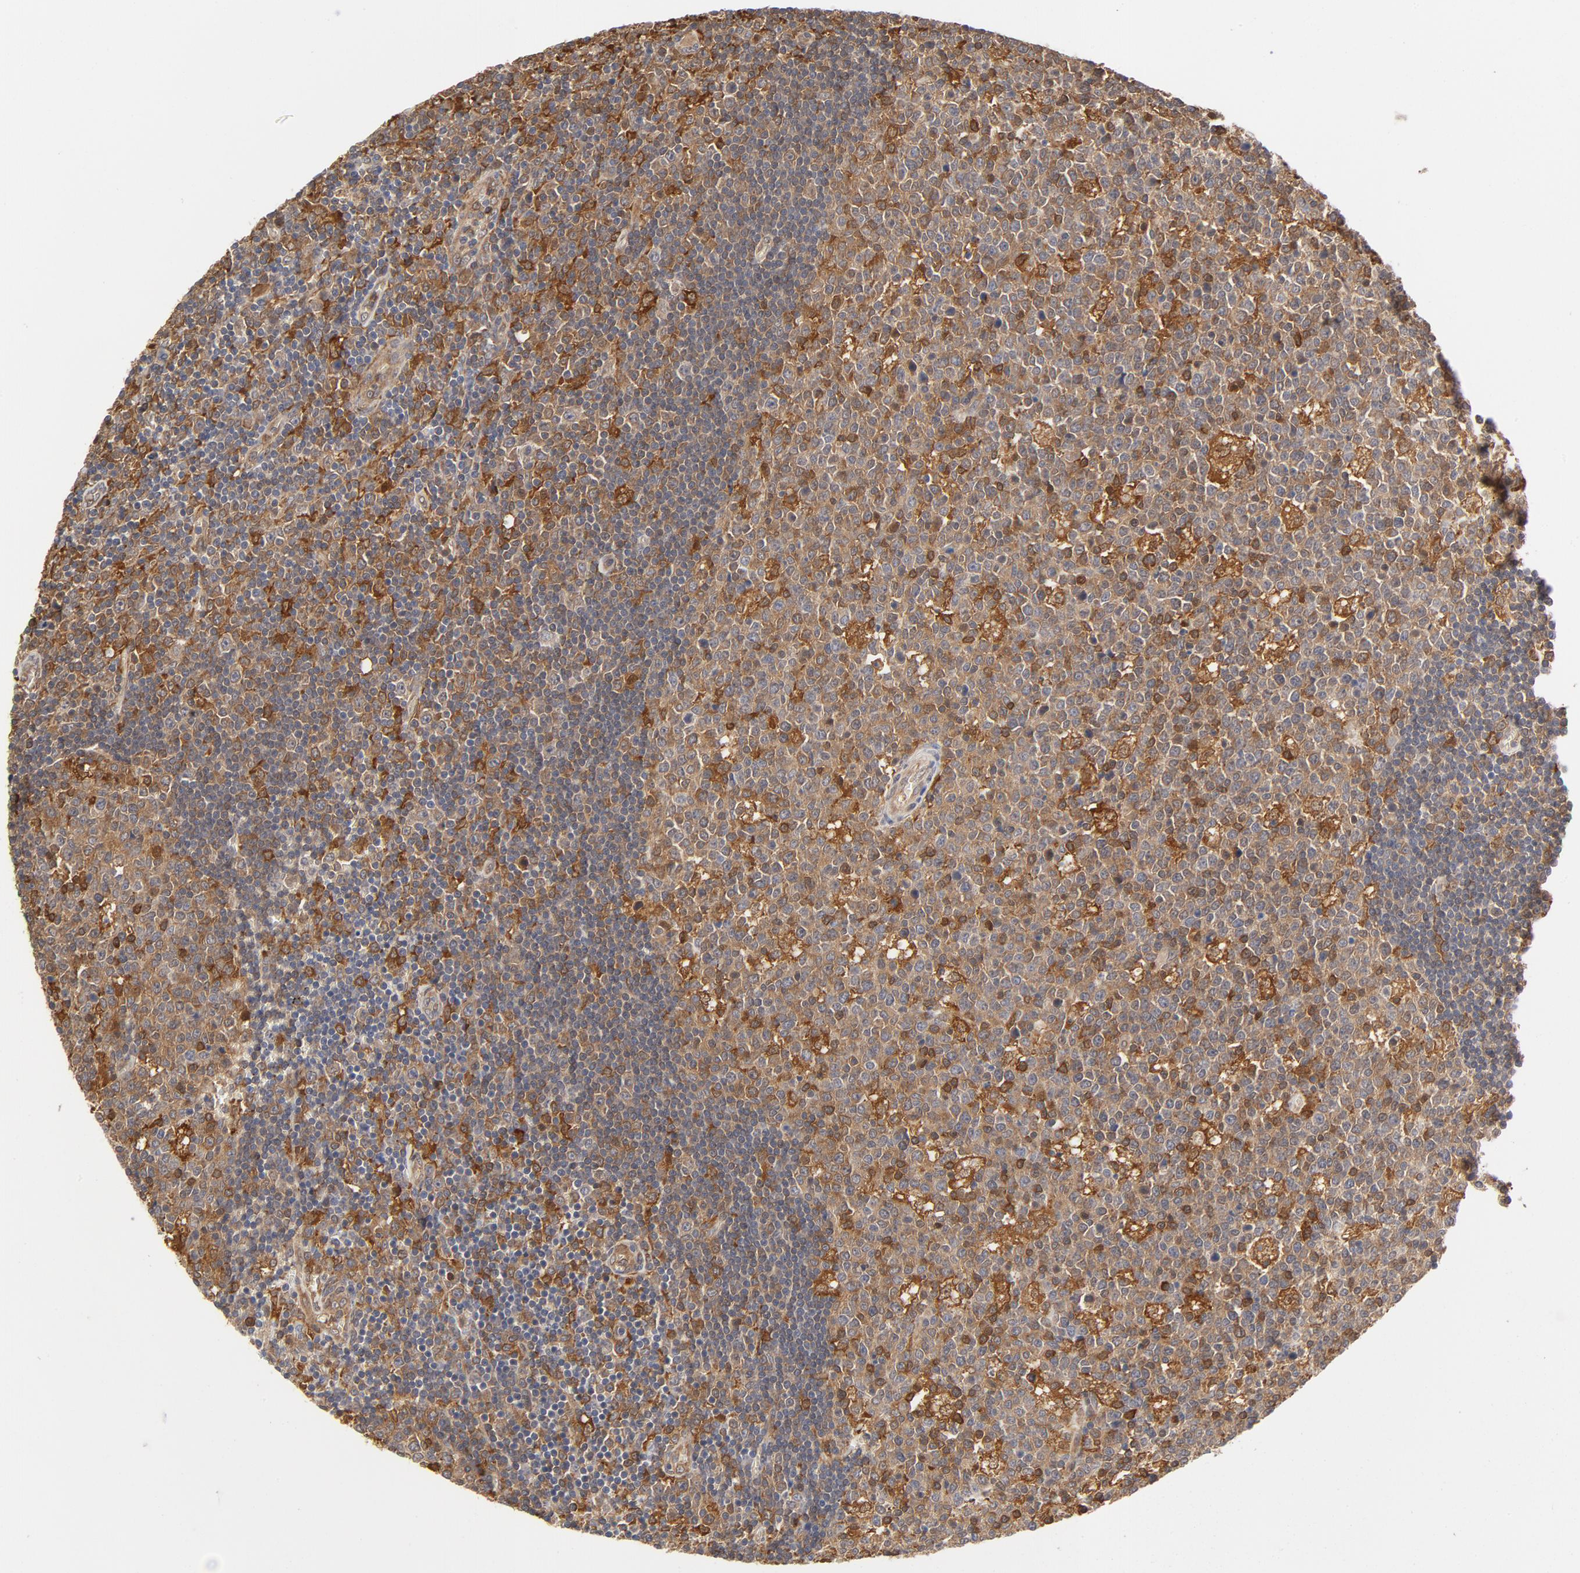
{"staining": {"intensity": "moderate", "quantity": "25%-75%", "location": "cytoplasmic/membranous"}, "tissue": "lymph node", "cell_type": "Germinal center cells", "image_type": "normal", "snomed": [{"axis": "morphology", "description": "Normal tissue, NOS"}, {"axis": "topography", "description": "Lymph node"}, {"axis": "topography", "description": "Salivary gland"}], "caption": "Germinal center cells exhibit medium levels of moderate cytoplasmic/membranous staining in about 25%-75% of cells in normal lymph node. The staining is performed using DAB (3,3'-diaminobenzidine) brown chromogen to label protein expression. The nuclei are counter-stained blue using hematoxylin.", "gene": "ASMTL", "patient": {"sex": "male", "age": 8}}